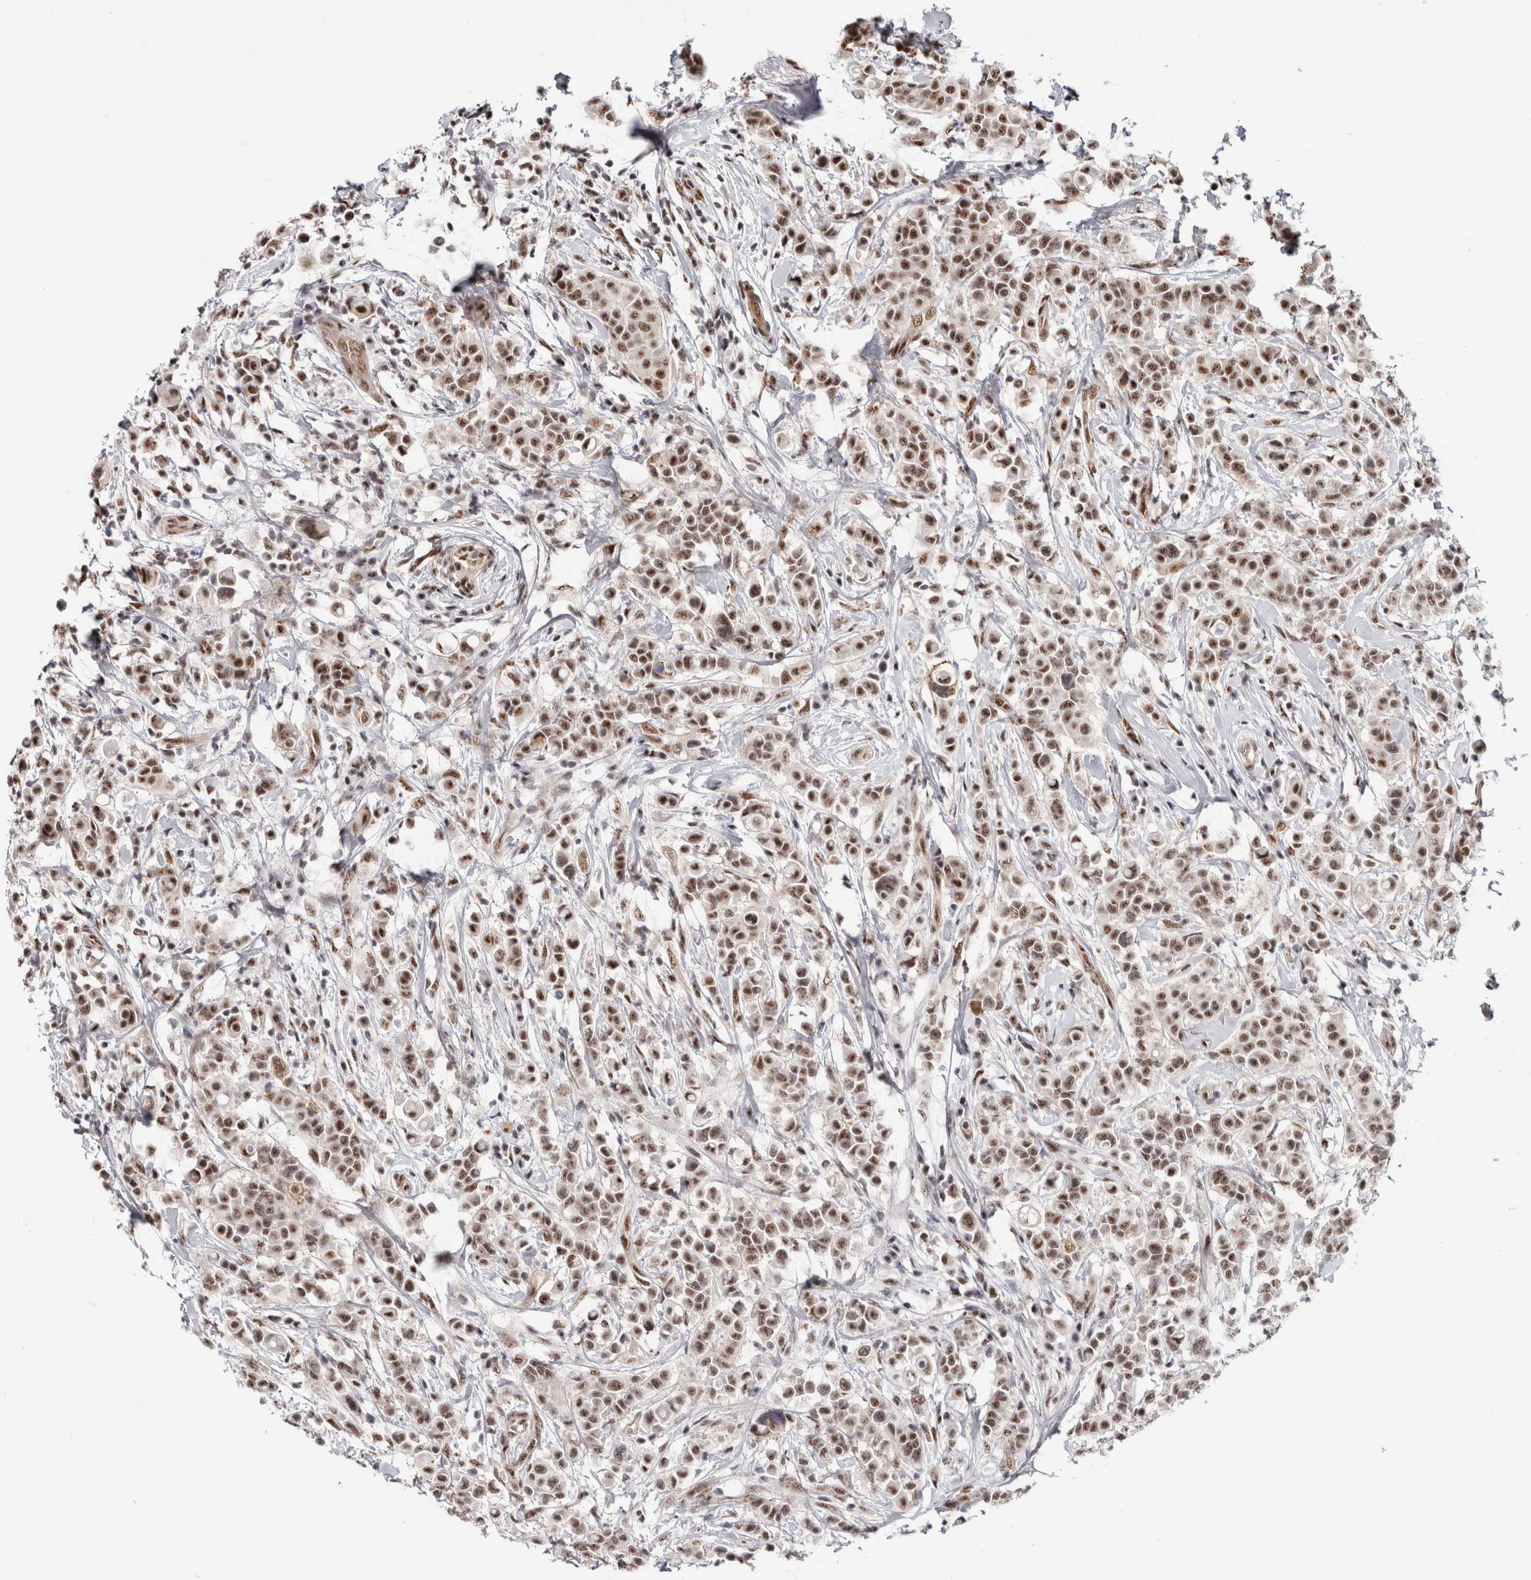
{"staining": {"intensity": "moderate", "quantity": ">75%", "location": "nuclear"}, "tissue": "breast cancer", "cell_type": "Tumor cells", "image_type": "cancer", "snomed": [{"axis": "morphology", "description": "Duct carcinoma"}, {"axis": "topography", "description": "Breast"}], "caption": "A brown stain shows moderate nuclear expression of a protein in human invasive ductal carcinoma (breast) tumor cells. (Brightfield microscopy of DAB IHC at high magnification).", "gene": "MKNK1", "patient": {"sex": "female", "age": 27}}